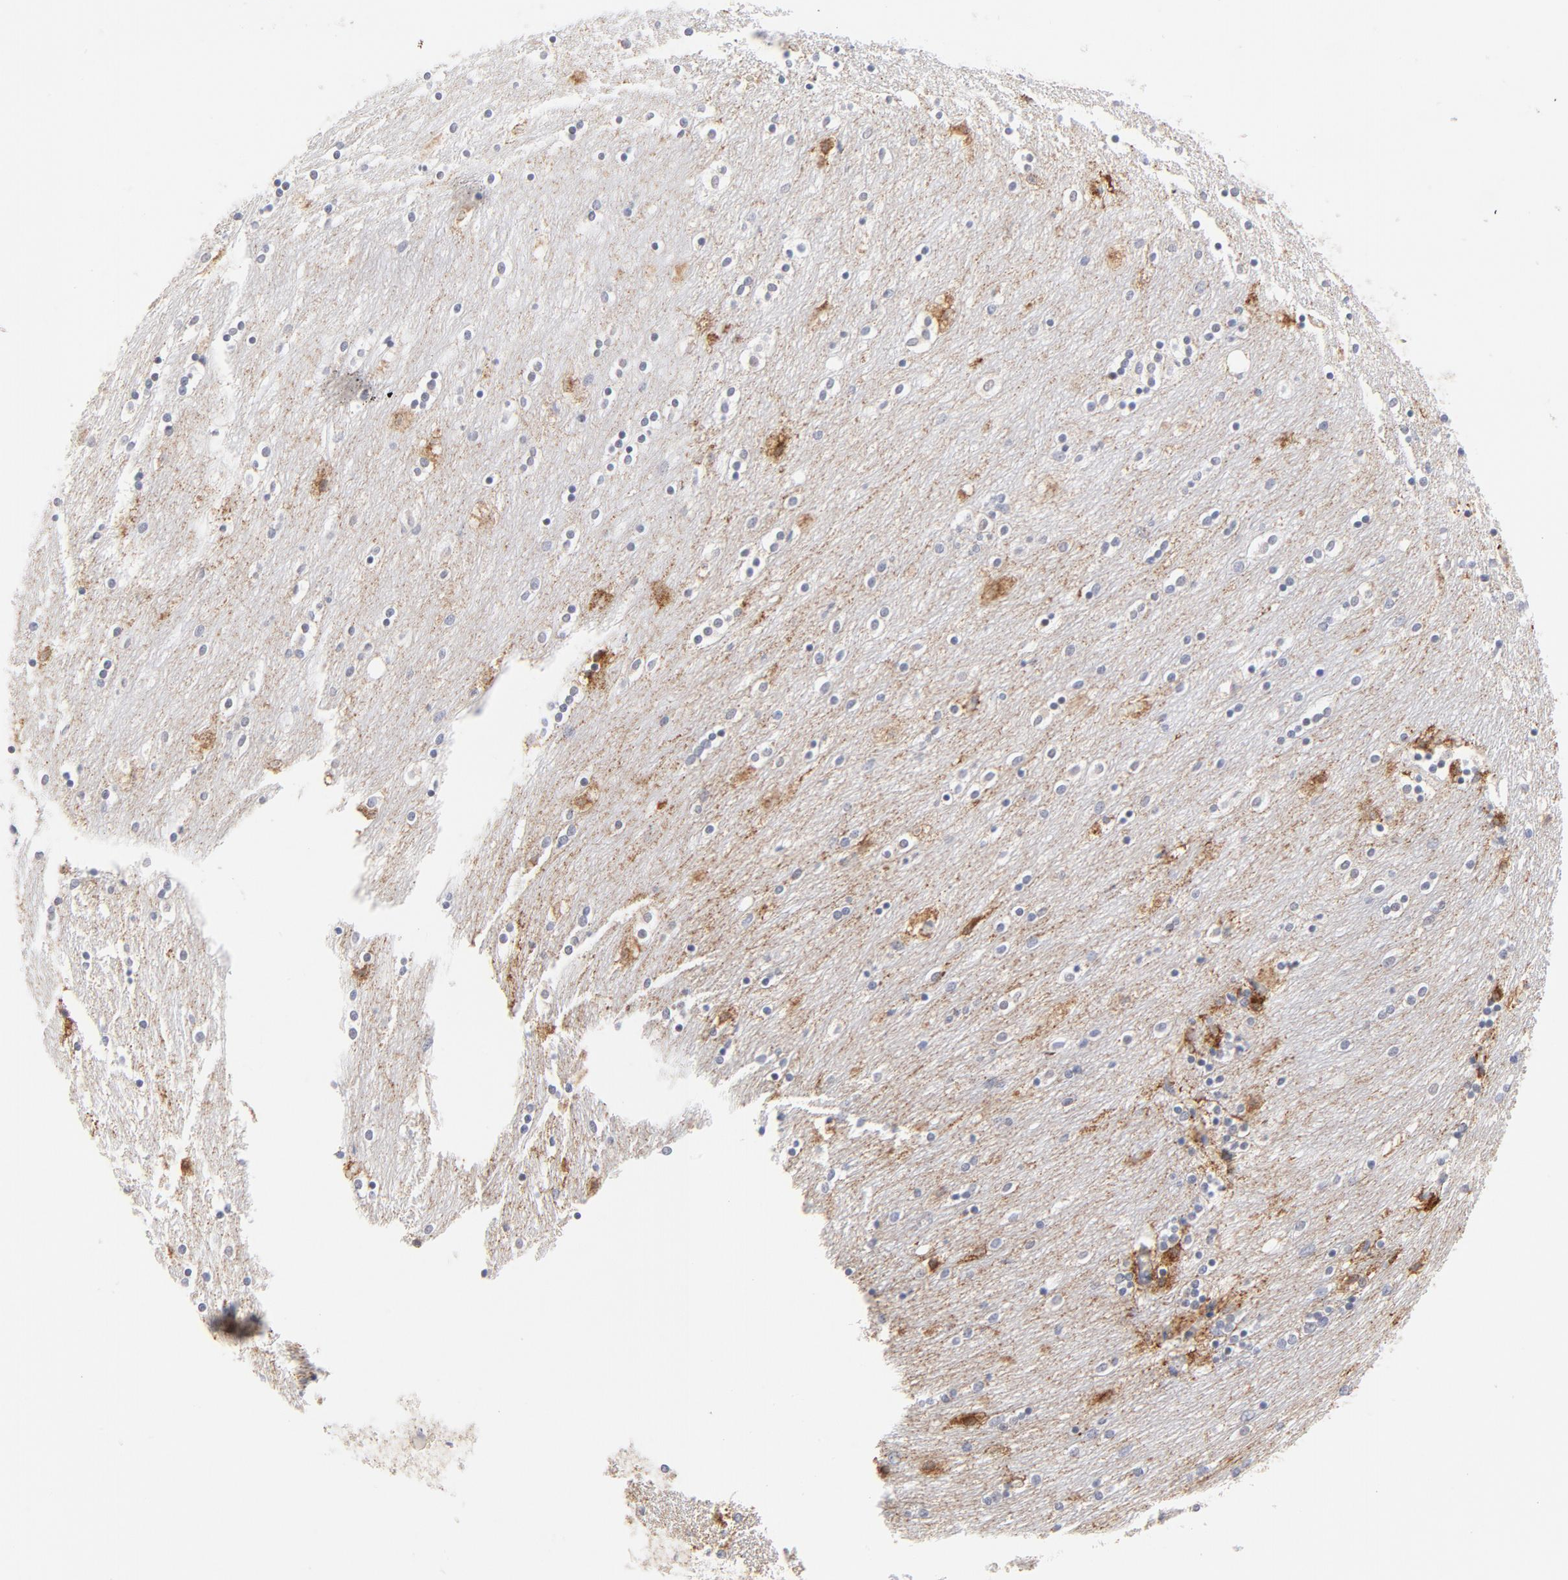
{"staining": {"intensity": "strong", "quantity": "25%-75%", "location": "cytoplasmic/membranous"}, "tissue": "caudate", "cell_type": "Glial cells", "image_type": "normal", "snomed": [{"axis": "morphology", "description": "Normal tissue, NOS"}, {"axis": "topography", "description": "Lateral ventricle wall"}], "caption": "An image of human caudate stained for a protein demonstrates strong cytoplasmic/membranous brown staining in glial cells.", "gene": "MID1", "patient": {"sex": "female", "age": 54}}